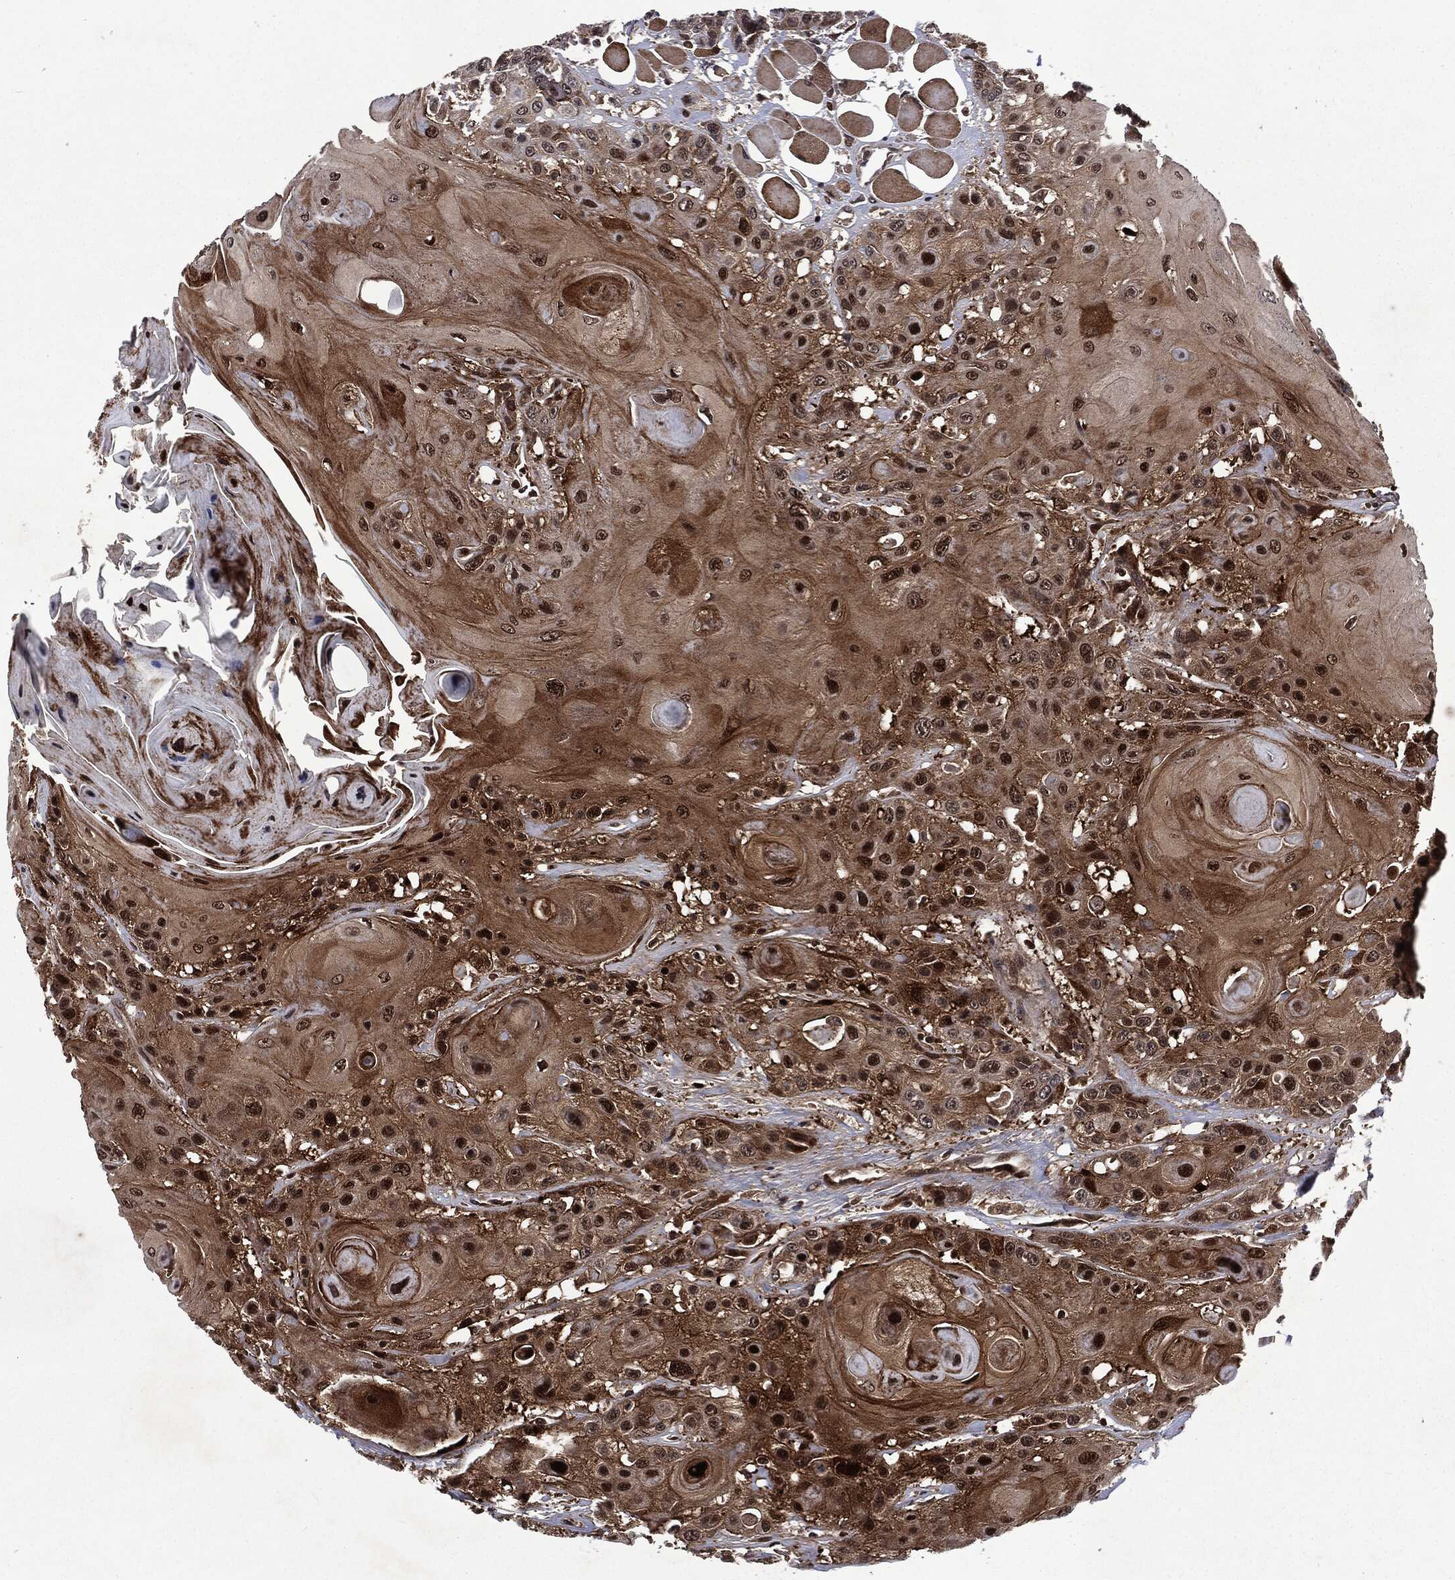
{"staining": {"intensity": "strong", "quantity": "25%-75%", "location": "cytoplasmic/membranous,nuclear"}, "tissue": "head and neck cancer", "cell_type": "Tumor cells", "image_type": "cancer", "snomed": [{"axis": "morphology", "description": "Squamous cell carcinoma, NOS"}, {"axis": "topography", "description": "Head-Neck"}], "caption": "Strong cytoplasmic/membranous and nuclear protein positivity is seen in about 25%-75% of tumor cells in head and neck squamous cell carcinoma. (IHC, brightfield microscopy, high magnification).", "gene": "STAU2", "patient": {"sex": "female", "age": 59}}